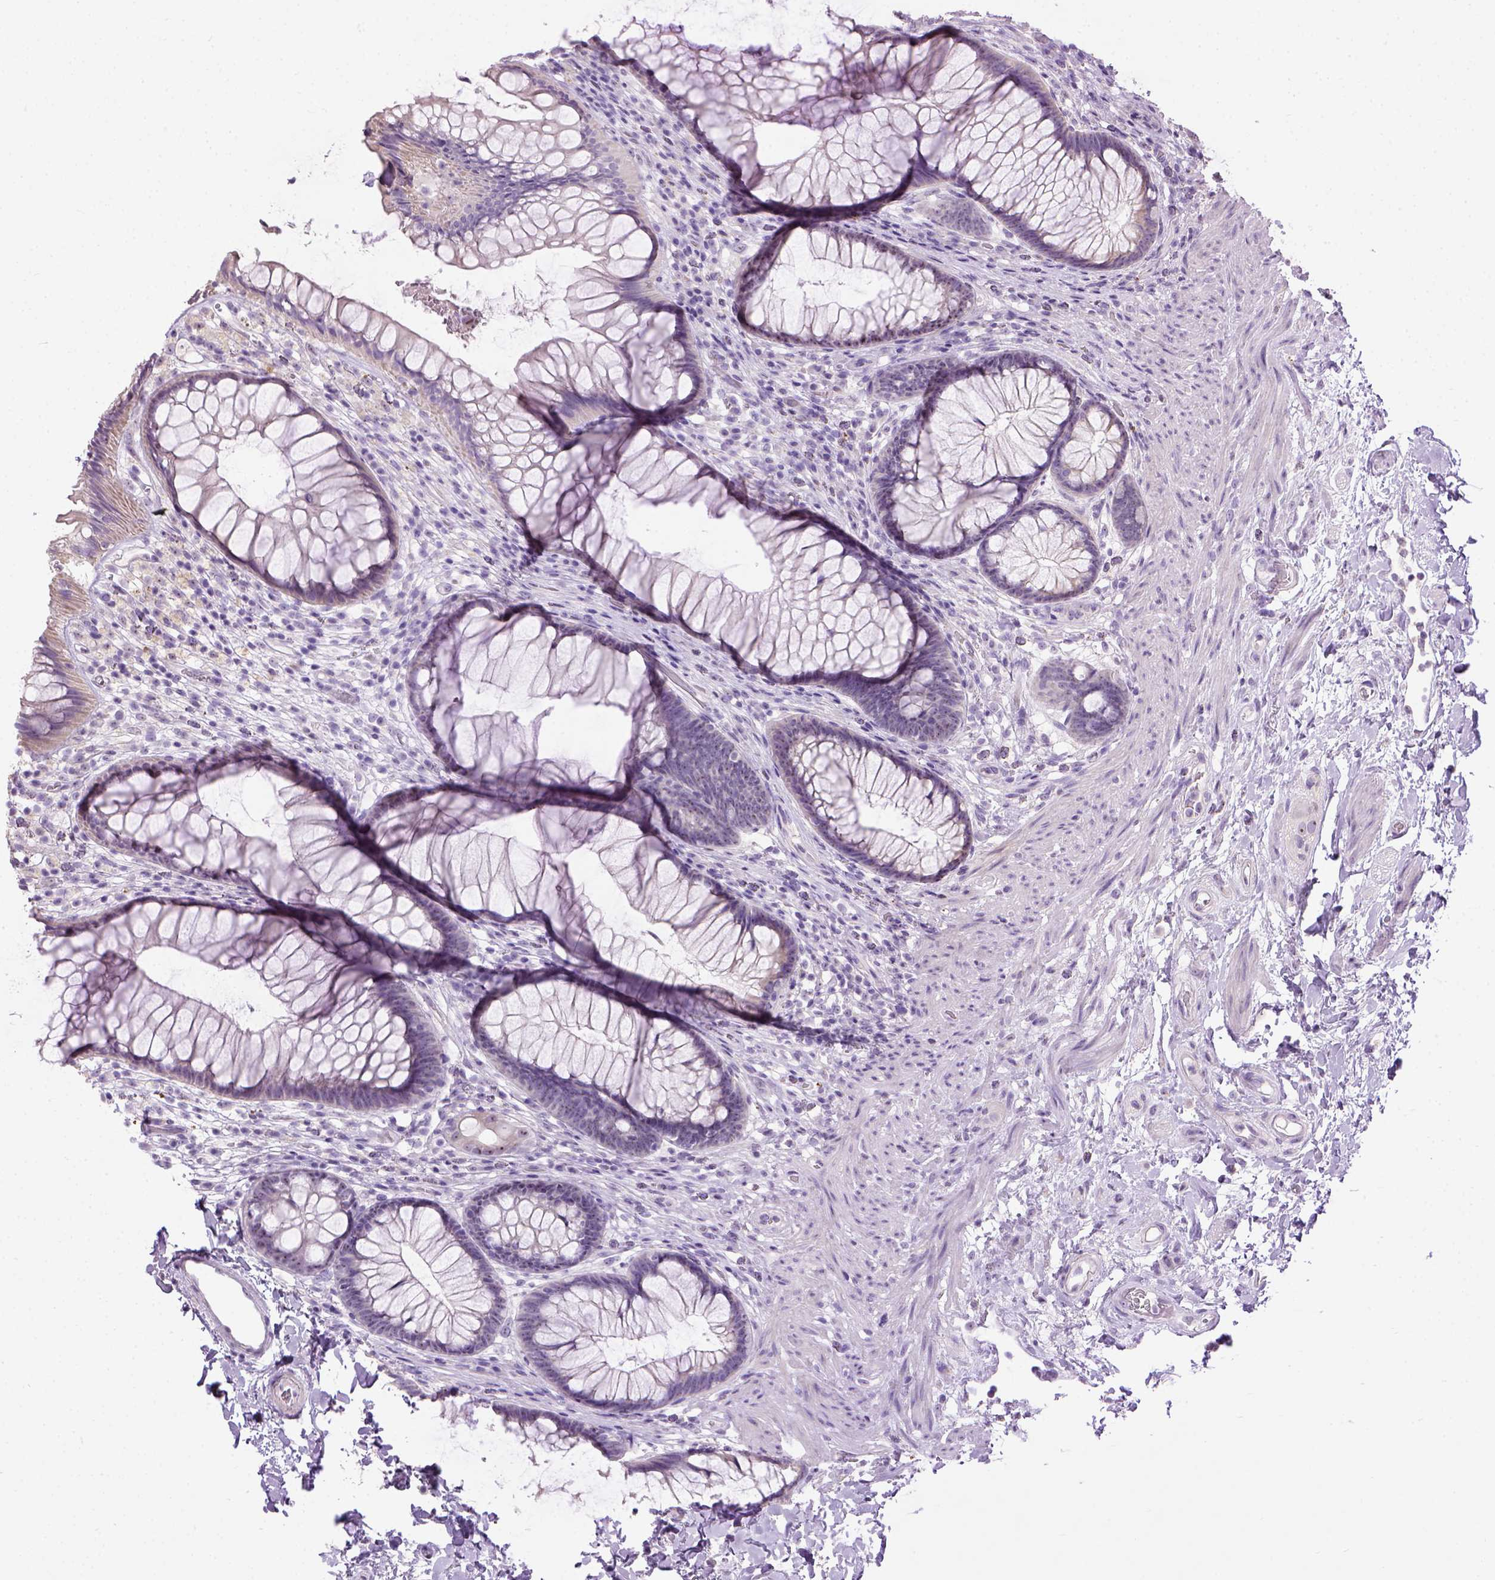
{"staining": {"intensity": "negative", "quantity": "none", "location": "none"}, "tissue": "rectum", "cell_type": "Glandular cells", "image_type": "normal", "snomed": [{"axis": "morphology", "description": "Normal tissue, NOS"}, {"axis": "topography", "description": "Smooth muscle"}, {"axis": "topography", "description": "Rectum"}], "caption": "High power microscopy photomicrograph of an IHC image of benign rectum, revealing no significant staining in glandular cells. (DAB (3,3'-diaminobenzidine) IHC visualized using brightfield microscopy, high magnification).", "gene": "UTP4", "patient": {"sex": "male", "age": 53}}